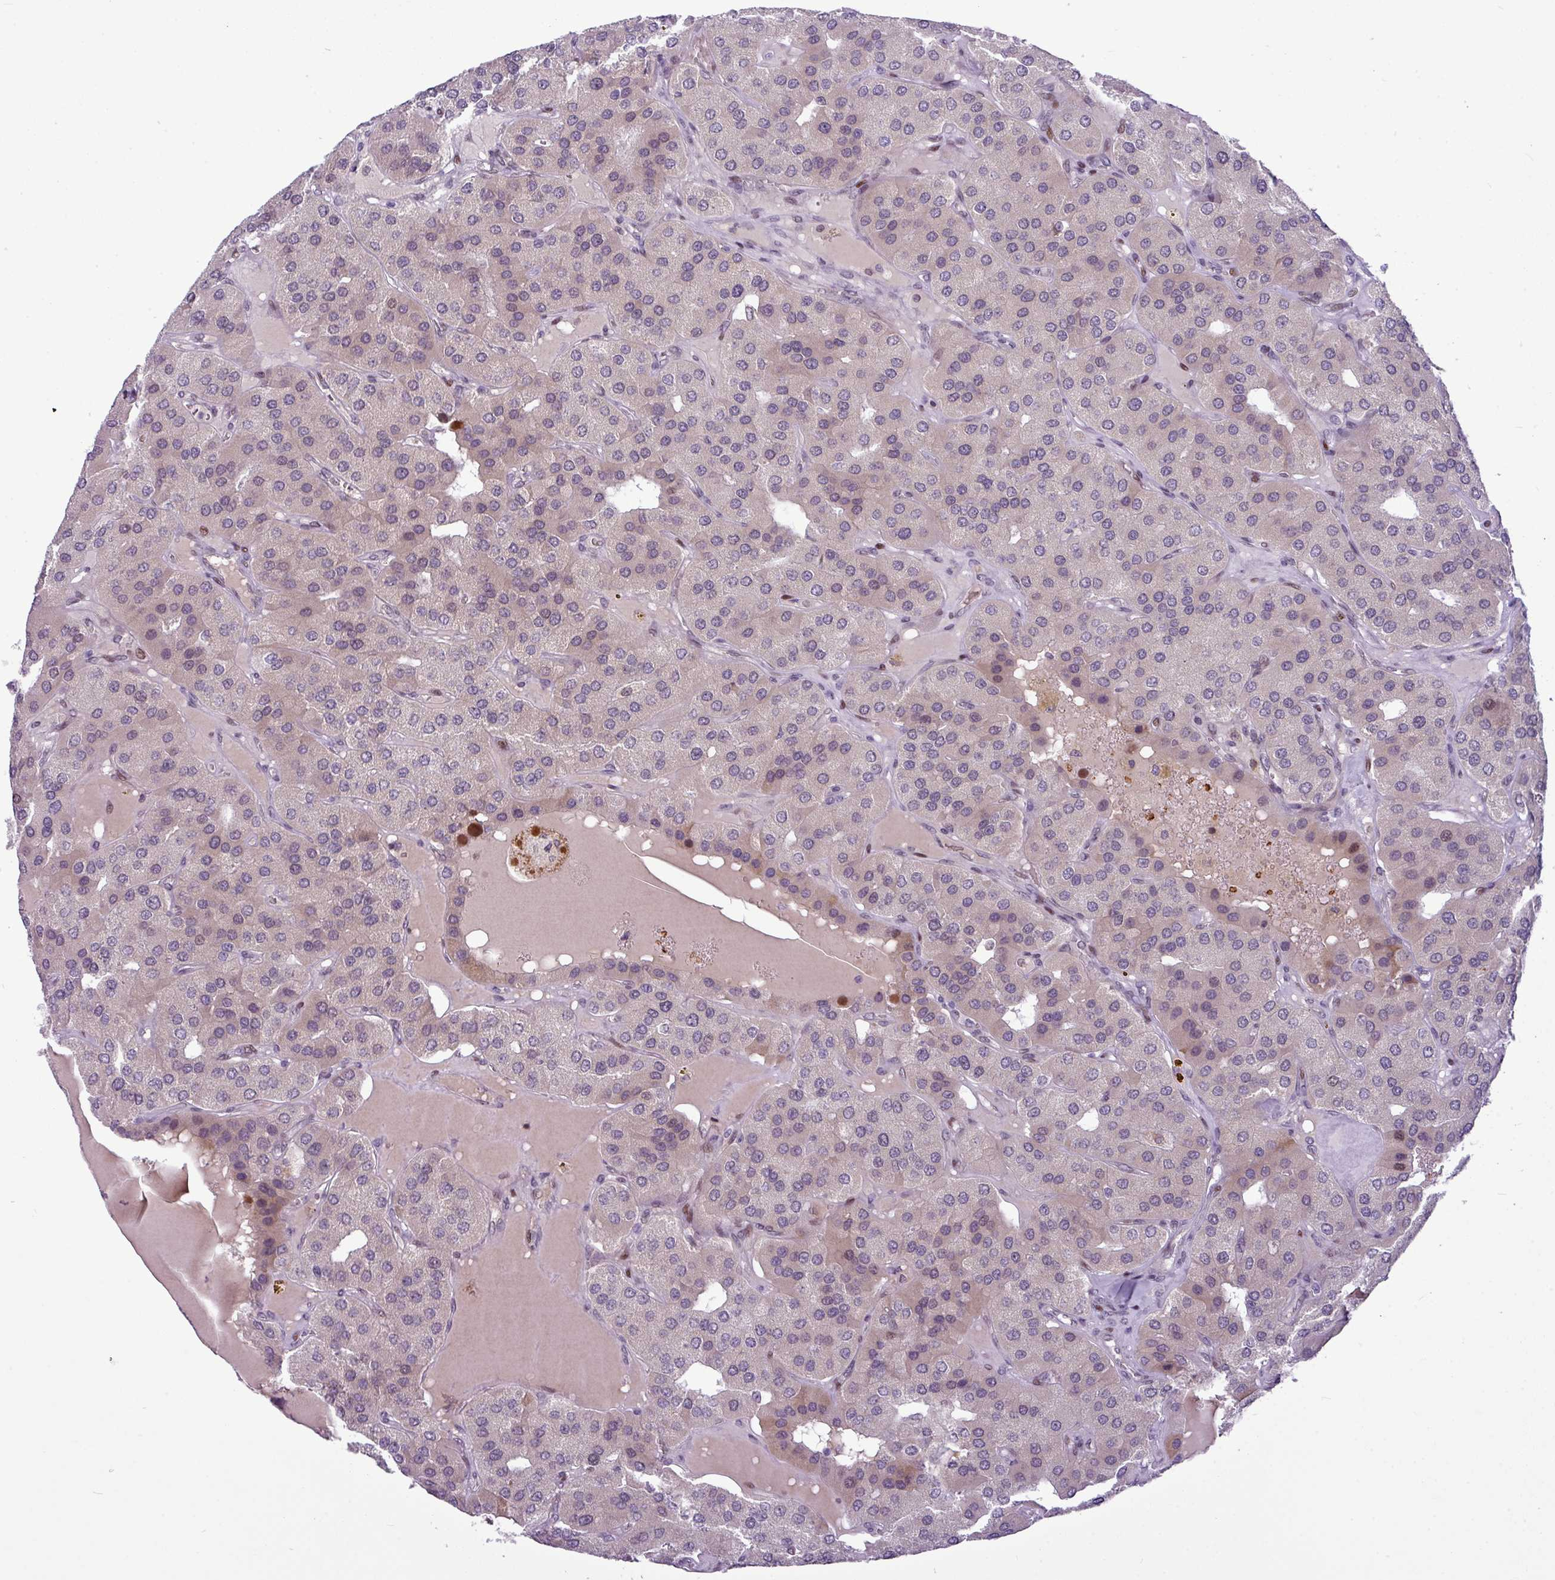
{"staining": {"intensity": "negative", "quantity": "none", "location": "none"}, "tissue": "parathyroid gland", "cell_type": "Glandular cells", "image_type": "normal", "snomed": [{"axis": "morphology", "description": "Normal tissue, NOS"}, {"axis": "morphology", "description": "Adenoma, NOS"}, {"axis": "topography", "description": "Parathyroid gland"}], "caption": "This is an IHC histopathology image of unremarkable parathyroid gland. There is no expression in glandular cells.", "gene": "SLC66A2", "patient": {"sex": "female", "age": 86}}